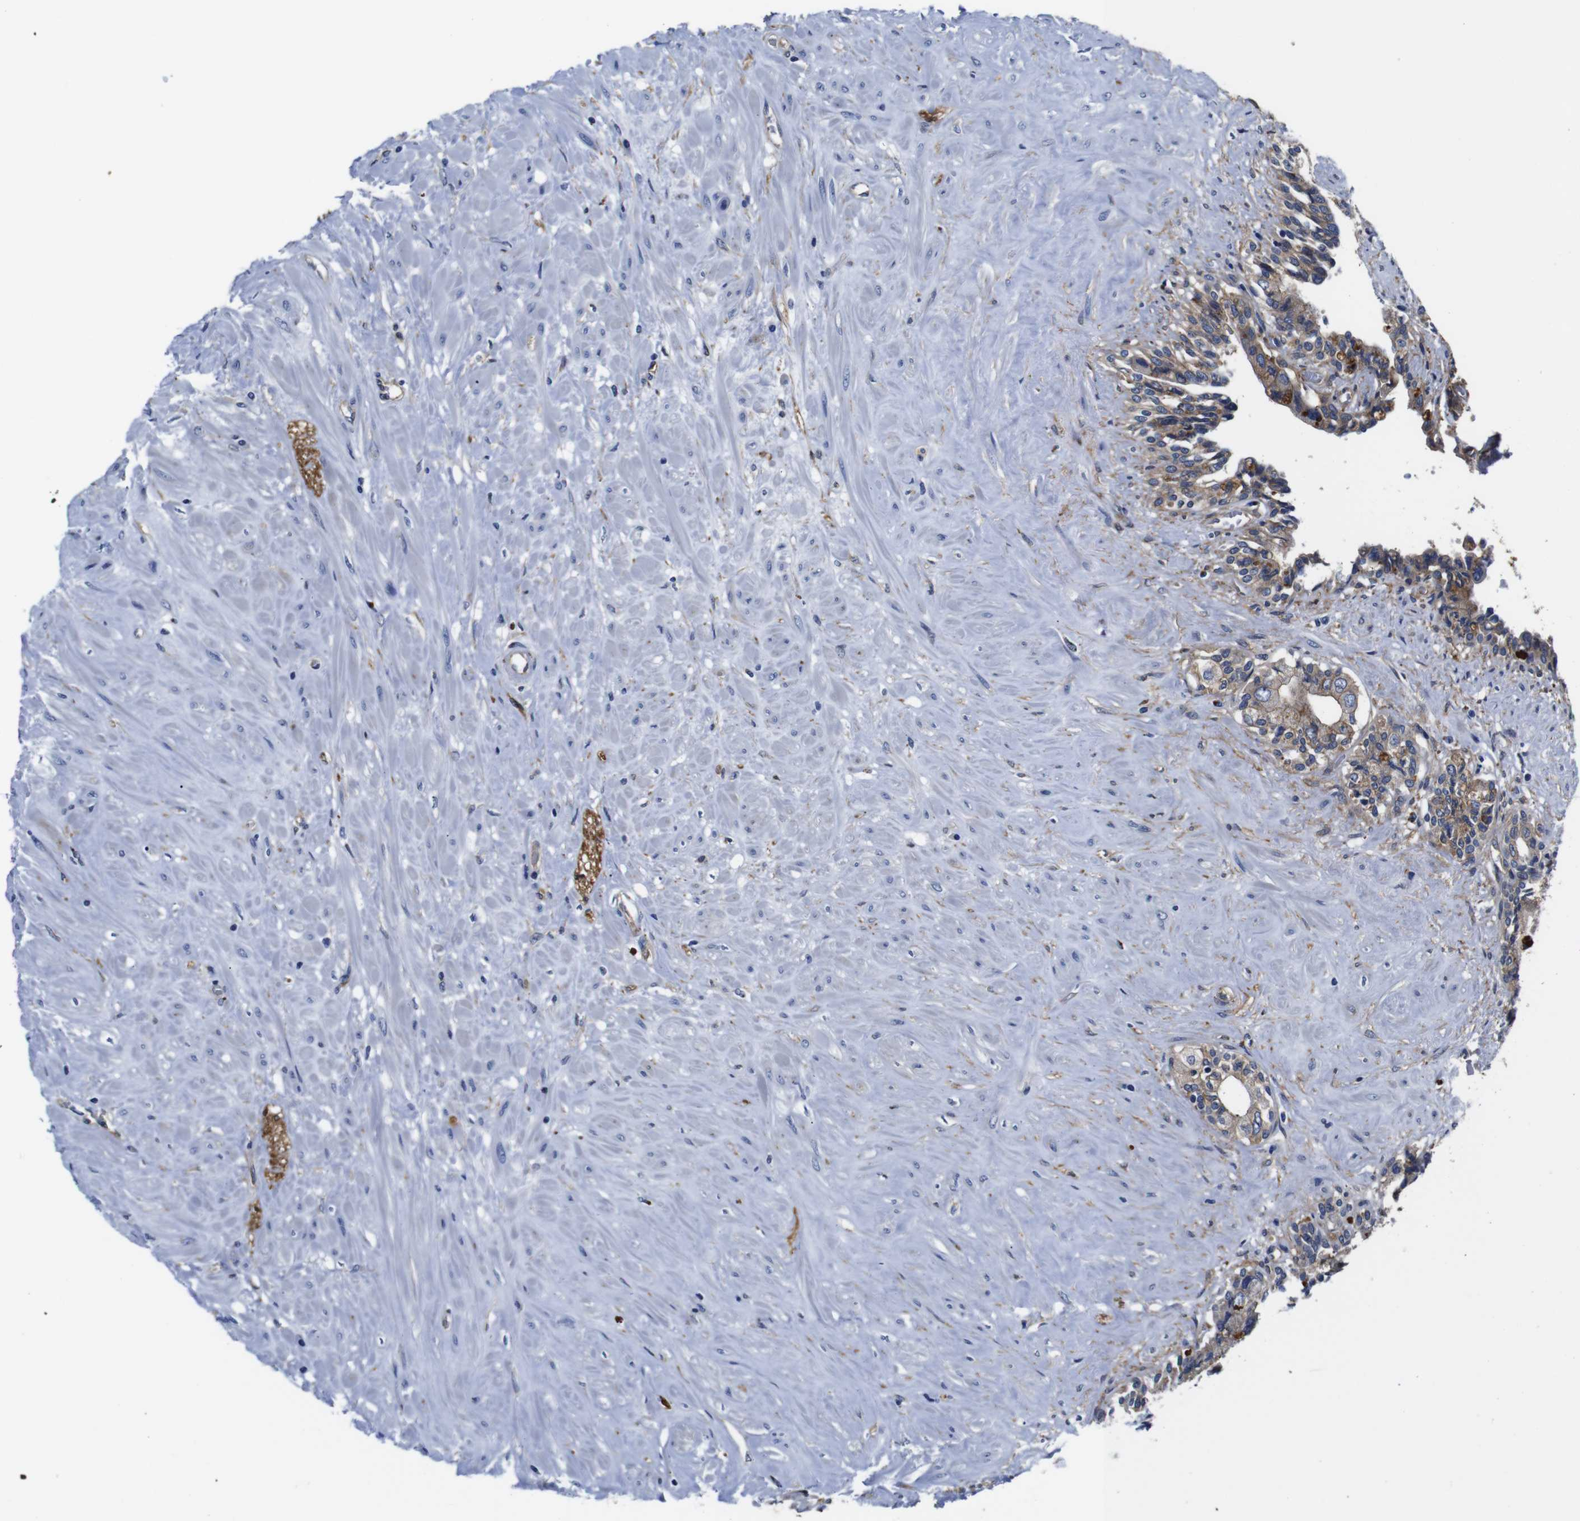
{"staining": {"intensity": "moderate", "quantity": ">75%", "location": "cytoplasmic/membranous"}, "tissue": "seminal vesicle", "cell_type": "Glandular cells", "image_type": "normal", "snomed": [{"axis": "morphology", "description": "Normal tissue, NOS"}, {"axis": "topography", "description": "Seminal veicle"}], "caption": "High-power microscopy captured an immunohistochemistry micrograph of unremarkable seminal vesicle, revealing moderate cytoplasmic/membranous staining in about >75% of glandular cells.", "gene": "GIMAP2", "patient": {"sex": "male", "age": 63}}